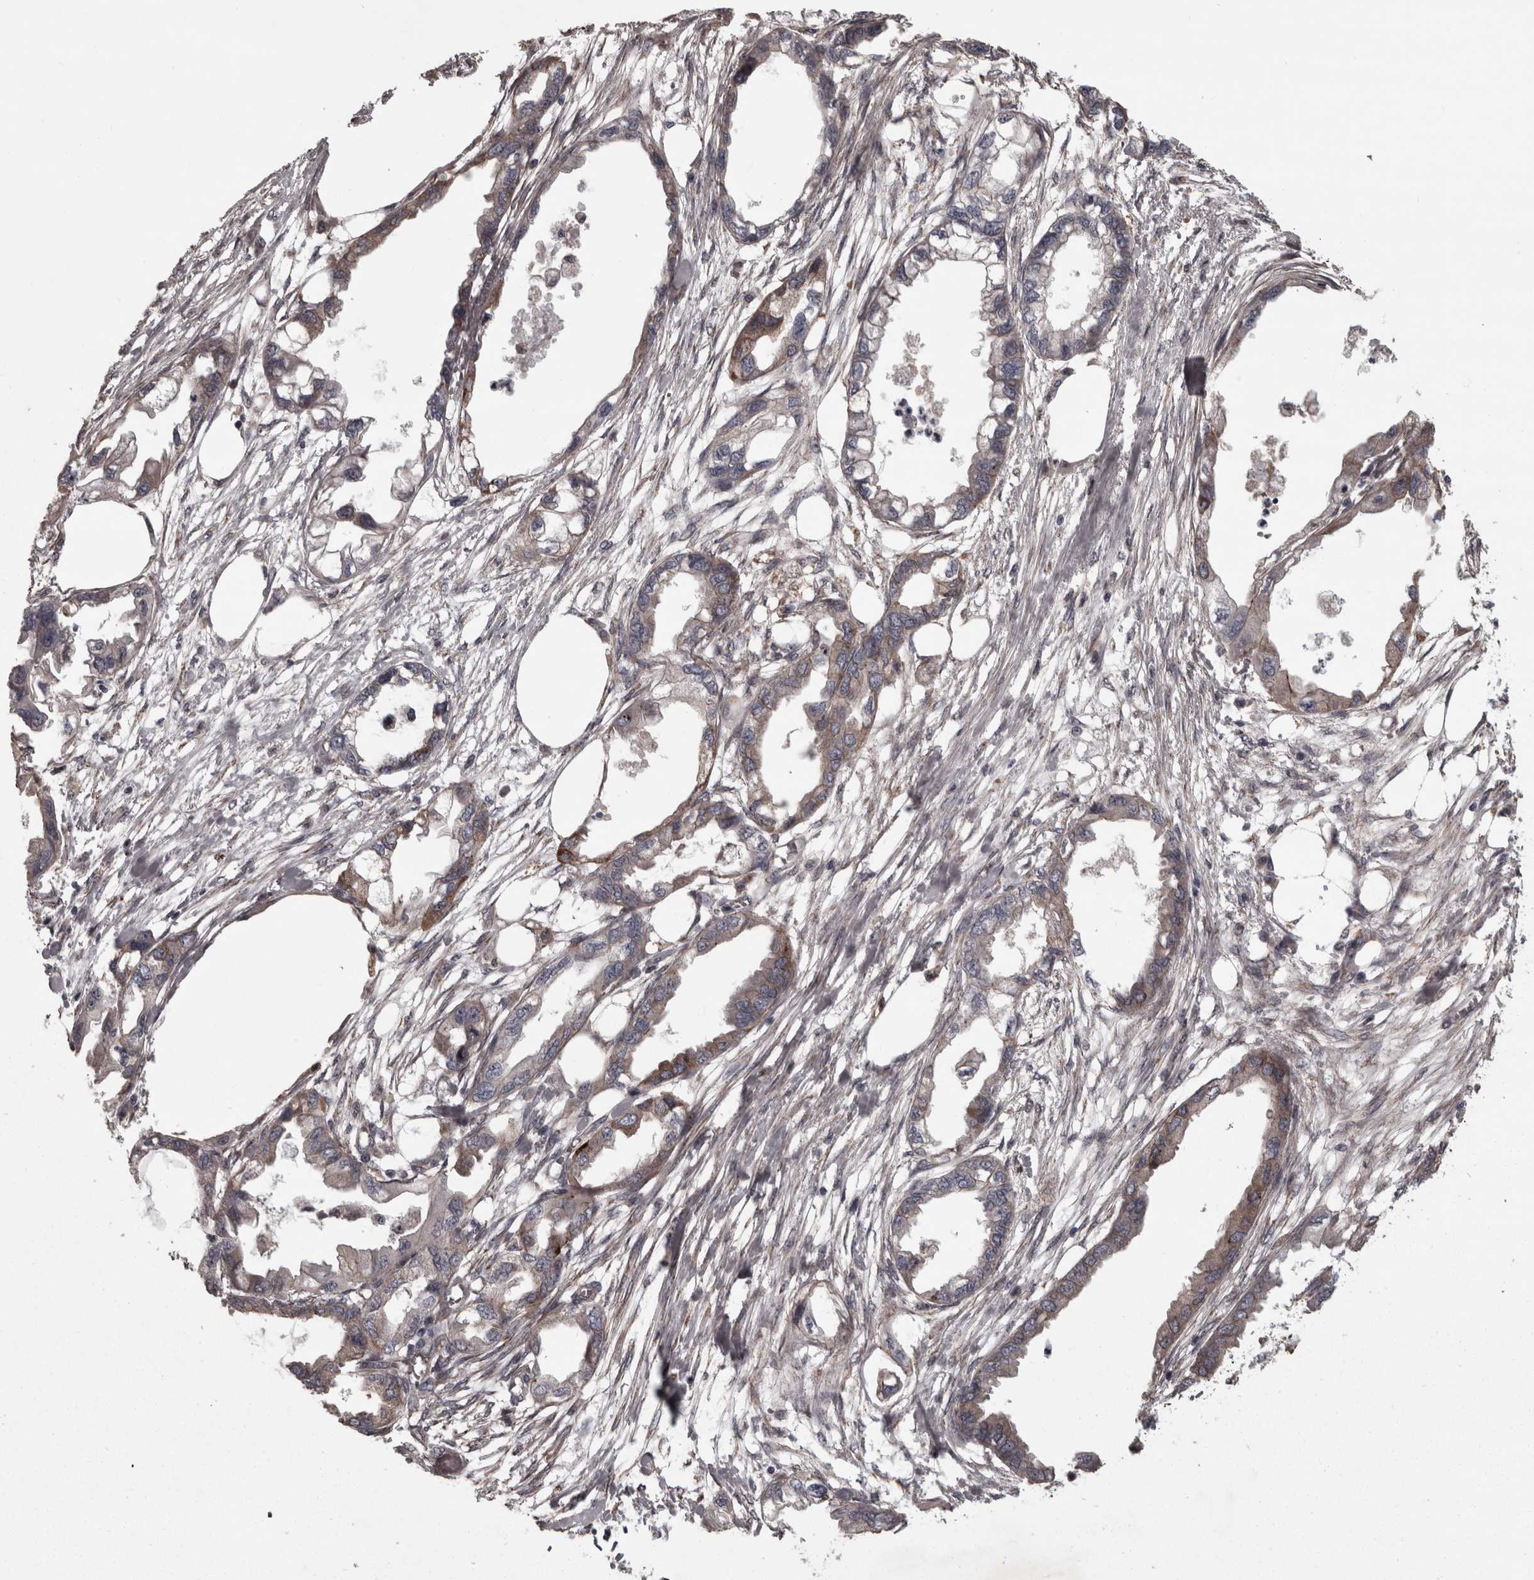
{"staining": {"intensity": "weak", "quantity": "25%-75%", "location": "cytoplasmic/membranous"}, "tissue": "endometrial cancer", "cell_type": "Tumor cells", "image_type": "cancer", "snomed": [{"axis": "morphology", "description": "Adenocarcinoma, NOS"}, {"axis": "morphology", "description": "Adenocarcinoma, metastatic, NOS"}, {"axis": "topography", "description": "Adipose tissue"}, {"axis": "topography", "description": "Endometrium"}], "caption": "Human endometrial adenocarcinoma stained with a brown dye shows weak cytoplasmic/membranous positive expression in about 25%-75% of tumor cells.", "gene": "PCDH17", "patient": {"sex": "female", "age": 67}}